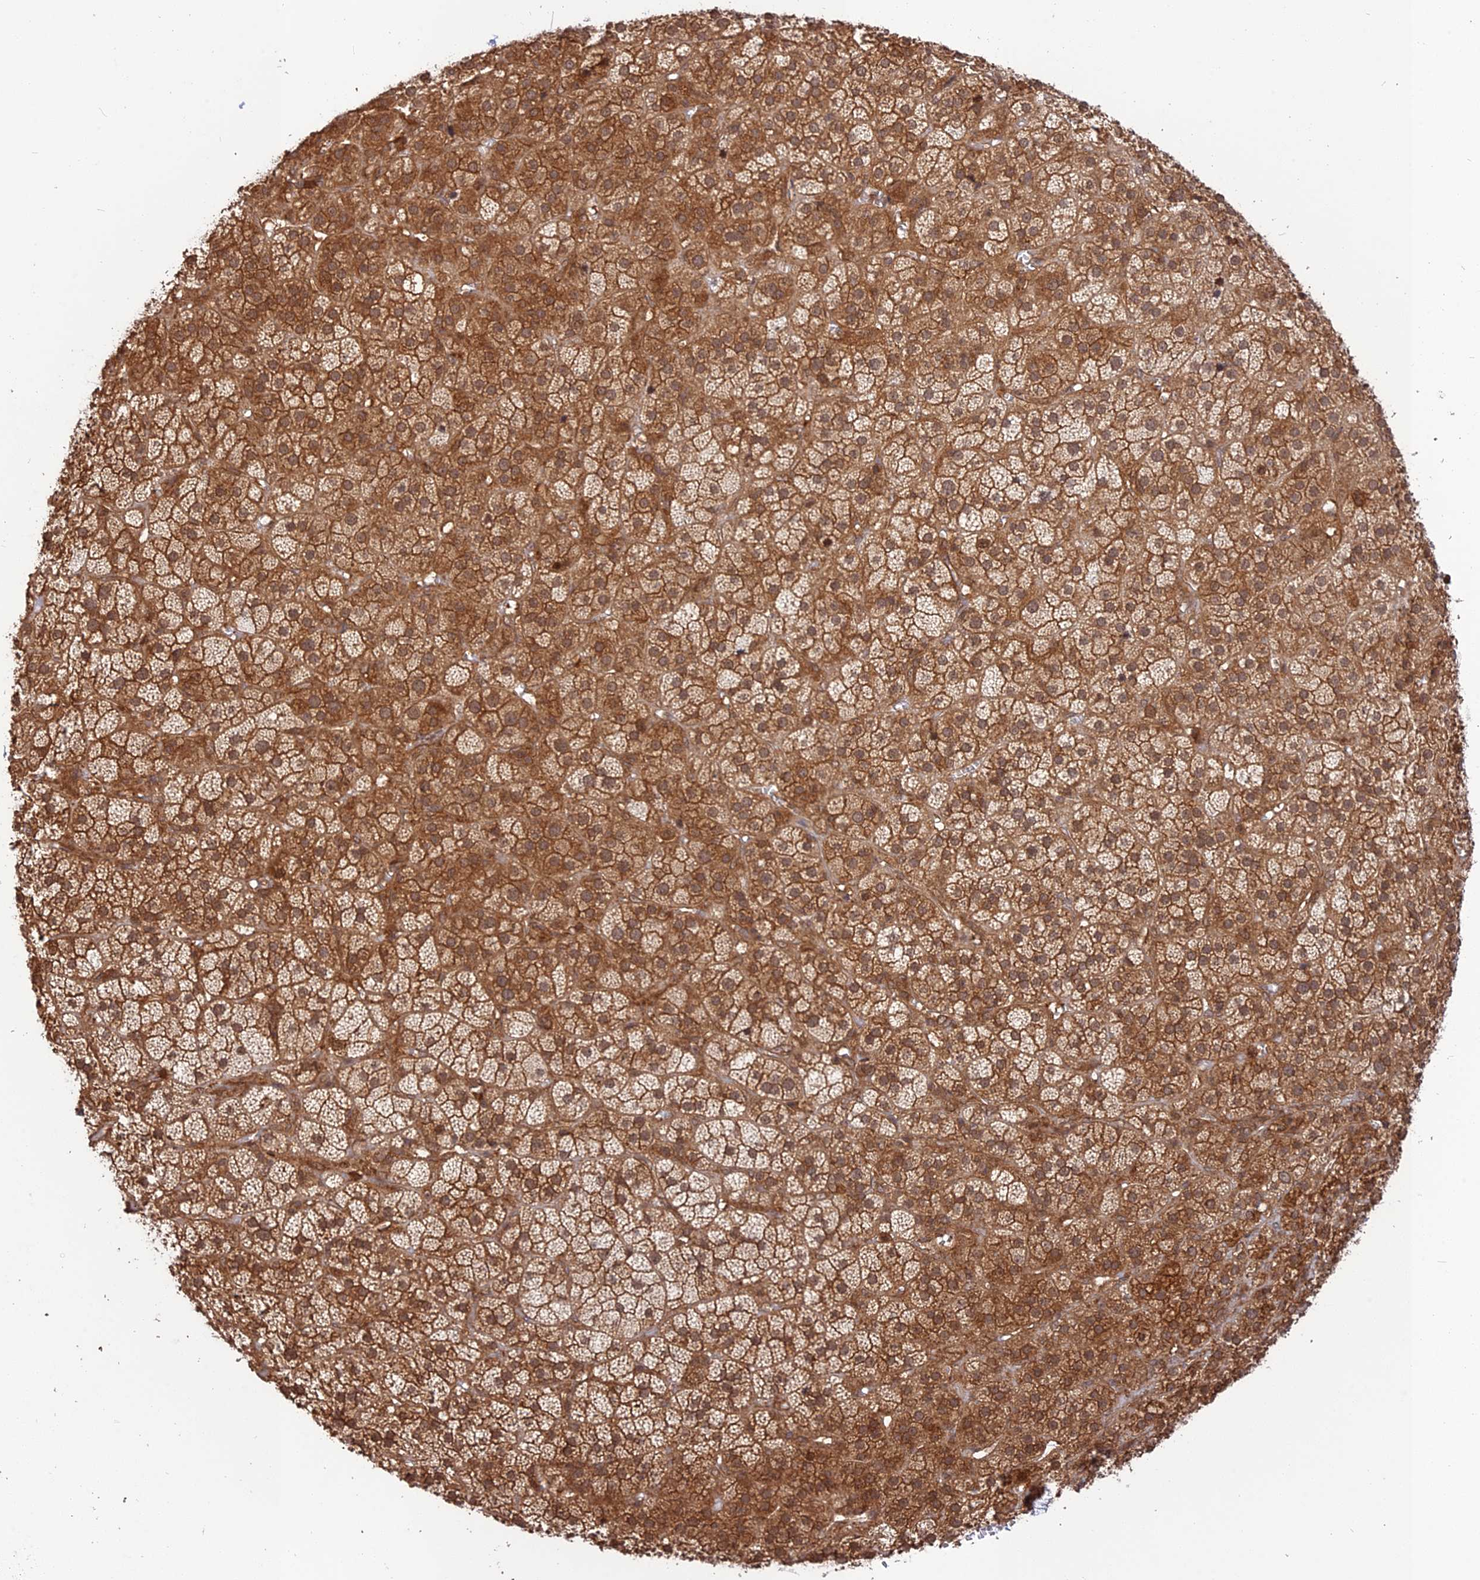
{"staining": {"intensity": "moderate", "quantity": ">75%", "location": "cytoplasmic/membranous"}, "tissue": "adrenal gland", "cell_type": "Glandular cells", "image_type": "normal", "snomed": [{"axis": "morphology", "description": "Normal tissue, NOS"}, {"axis": "topography", "description": "Adrenal gland"}], "caption": "Immunohistochemistry (IHC) image of unremarkable adrenal gland: human adrenal gland stained using immunohistochemistry displays medium levels of moderate protein expression localized specifically in the cytoplasmic/membranous of glandular cells, appearing as a cytoplasmic/membranous brown color.", "gene": "CCDC174", "patient": {"sex": "female", "age": 70}}